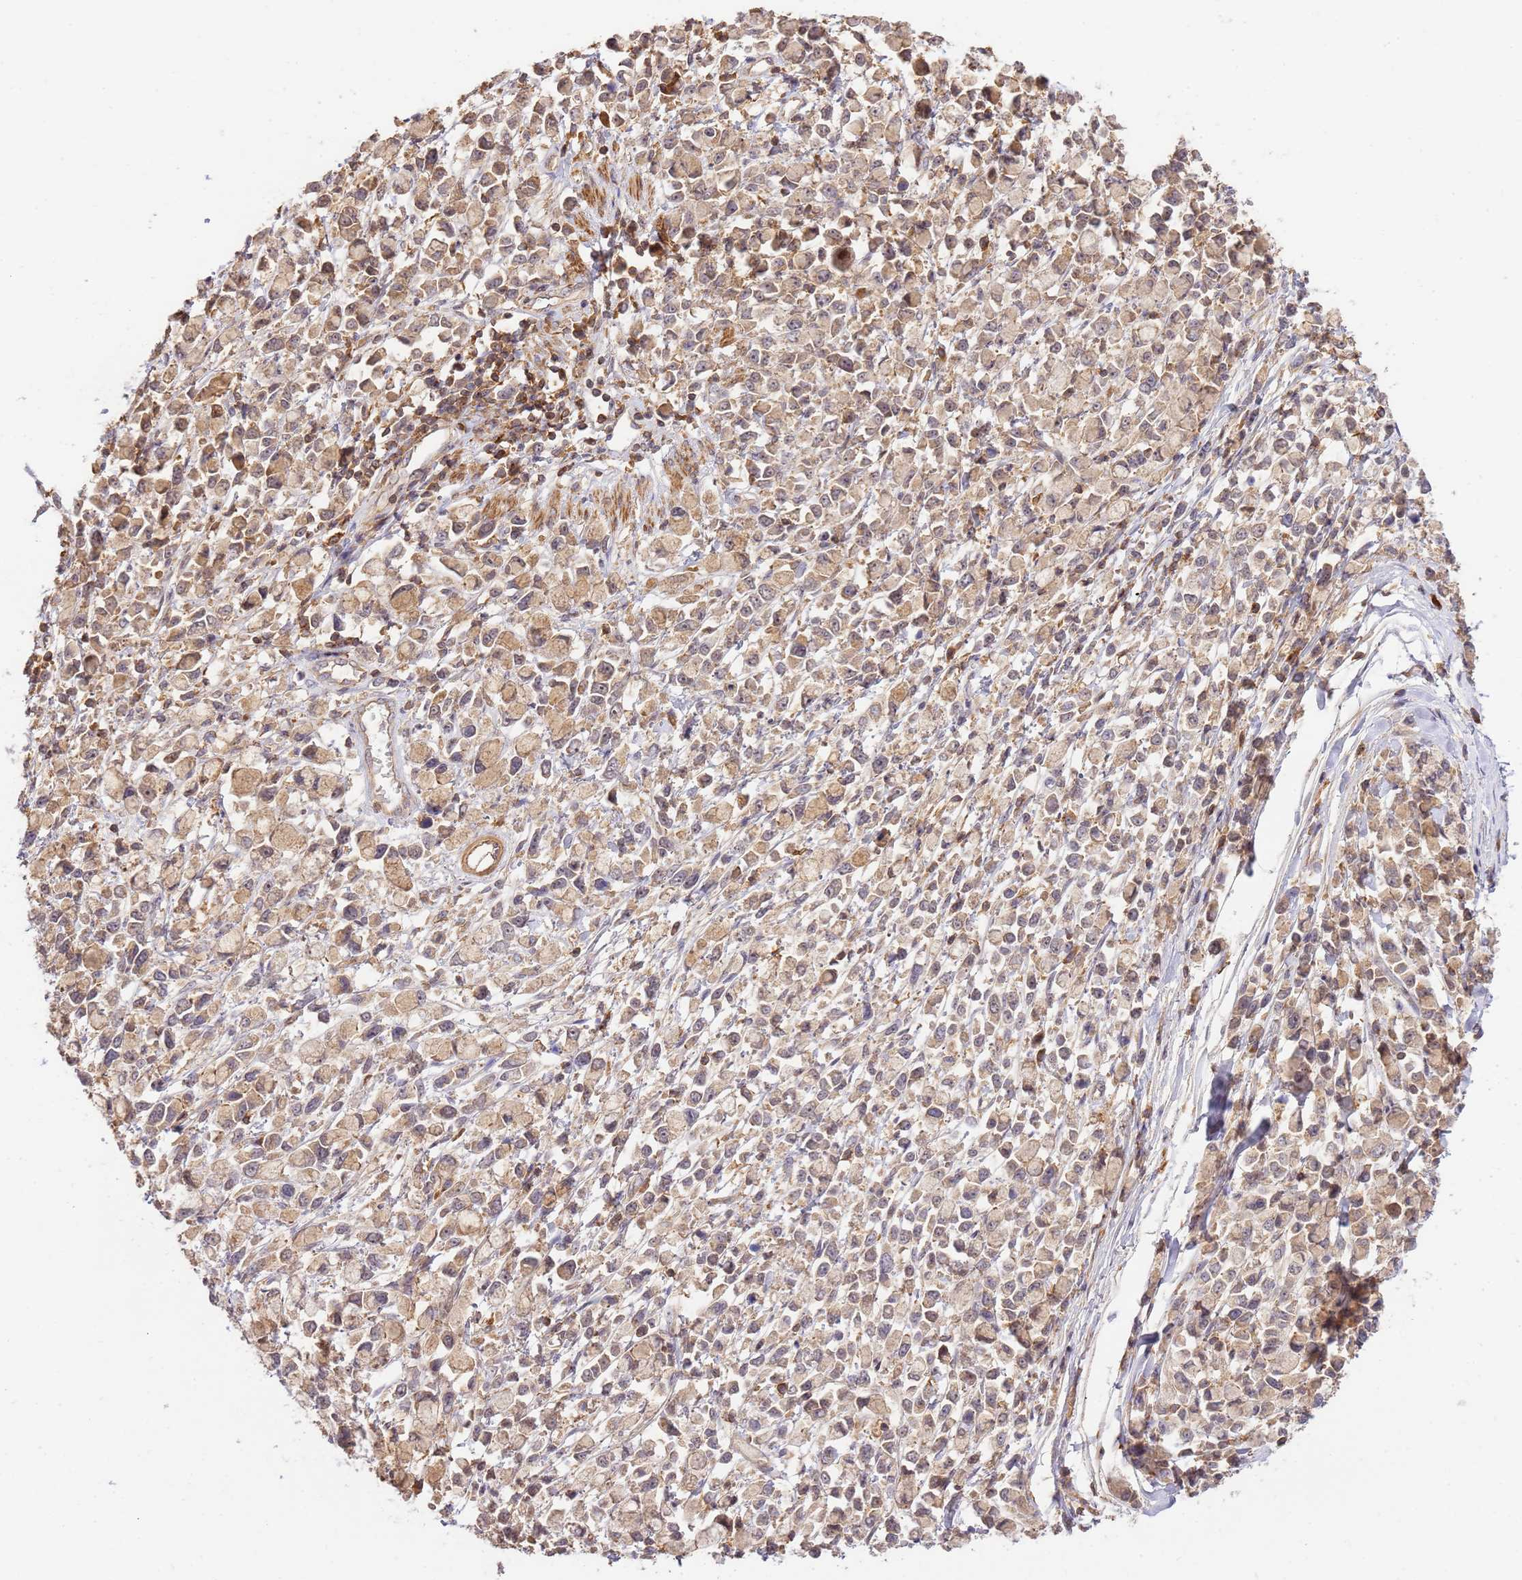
{"staining": {"intensity": "moderate", "quantity": ">75%", "location": "cytoplasmic/membranous"}, "tissue": "stomach cancer", "cell_type": "Tumor cells", "image_type": "cancer", "snomed": [{"axis": "morphology", "description": "Adenocarcinoma, NOS"}, {"axis": "topography", "description": "Stomach"}], "caption": "Immunohistochemistry (IHC) of human stomach cancer displays medium levels of moderate cytoplasmic/membranous staining in approximately >75% of tumor cells.", "gene": "GAREM1", "patient": {"sex": "female", "age": 81}}